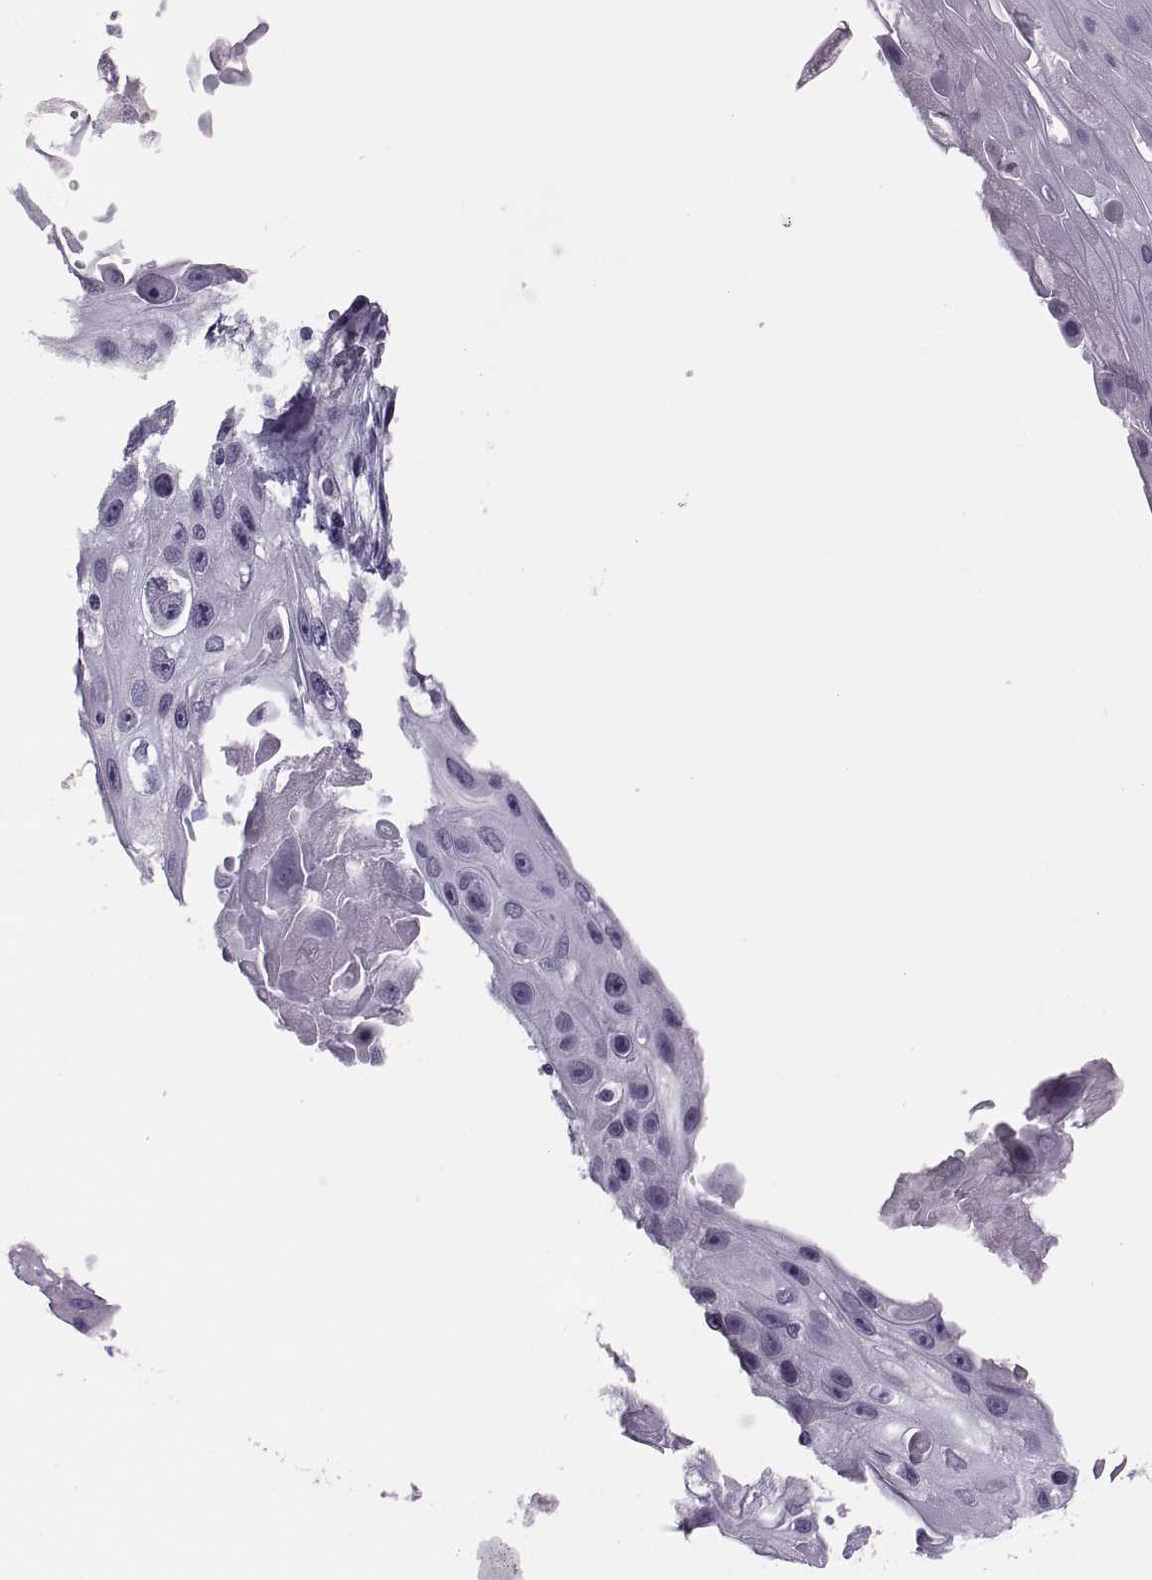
{"staining": {"intensity": "negative", "quantity": "none", "location": "none"}, "tissue": "skin cancer", "cell_type": "Tumor cells", "image_type": "cancer", "snomed": [{"axis": "morphology", "description": "Squamous cell carcinoma, NOS"}, {"axis": "topography", "description": "Skin"}], "caption": "DAB (3,3'-diaminobenzidine) immunohistochemical staining of human skin squamous cell carcinoma shows no significant expression in tumor cells.", "gene": "SYNGR4", "patient": {"sex": "male", "age": 82}}